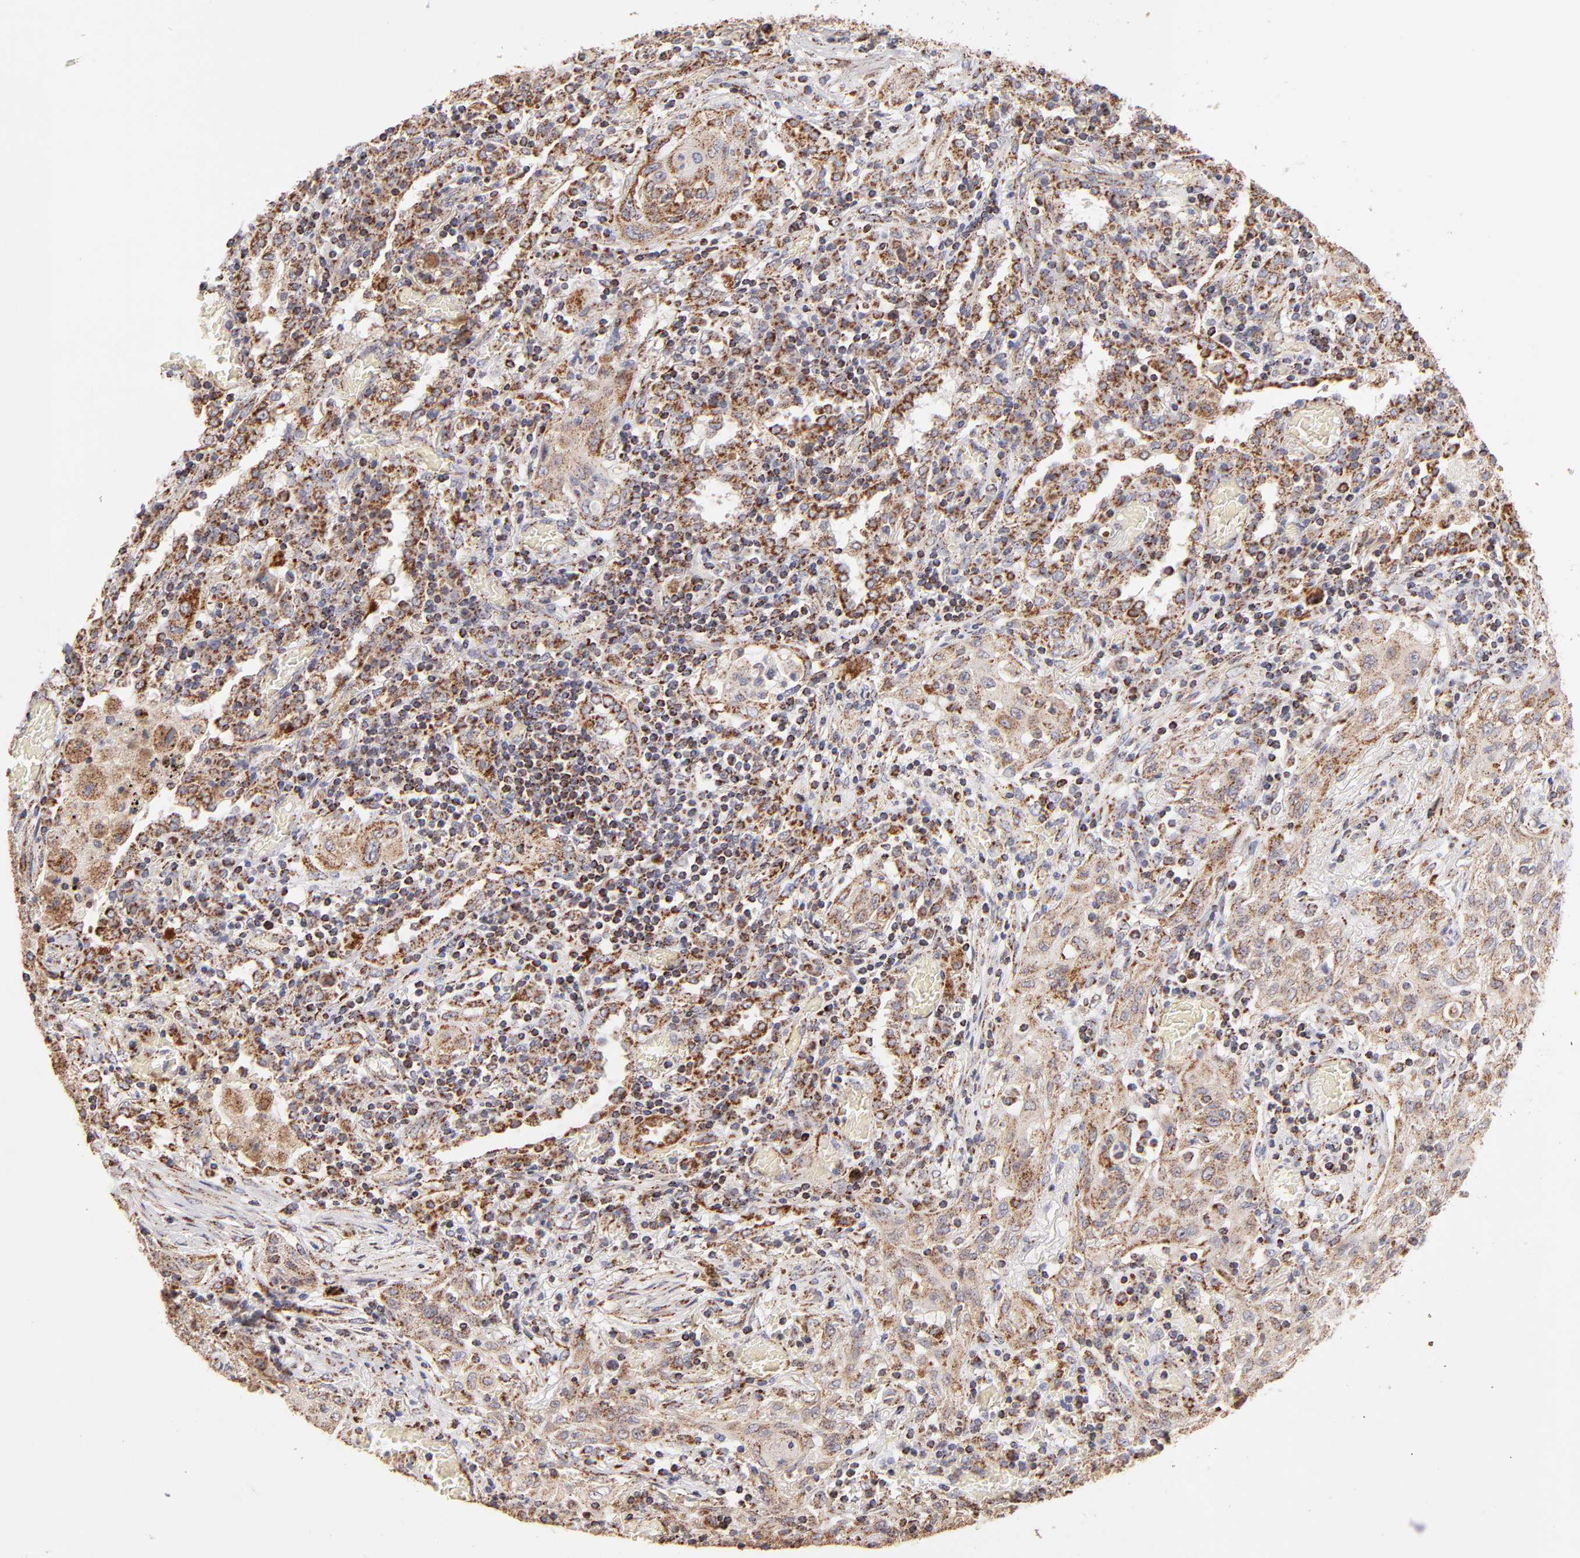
{"staining": {"intensity": "weak", "quantity": ">75%", "location": "cytoplasmic/membranous"}, "tissue": "lung cancer", "cell_type": "Tumor cells", "image_type": "cancer", "snomed": [{"axis": "morphology", "description": "Squamous cell carcinoma, NOS"}, {"axis": "topography", "description": "Lung"}], "caption": "IHC of squamous cell carcinoma (lung) displays low levels of weak cytoplasmic/membranous expression in about >75% of tumor cells. (Brightfield microscopy of DAB IHC at high magnification).", "gene": "DLST", "patient": {"sex": "female", "age": 47}}